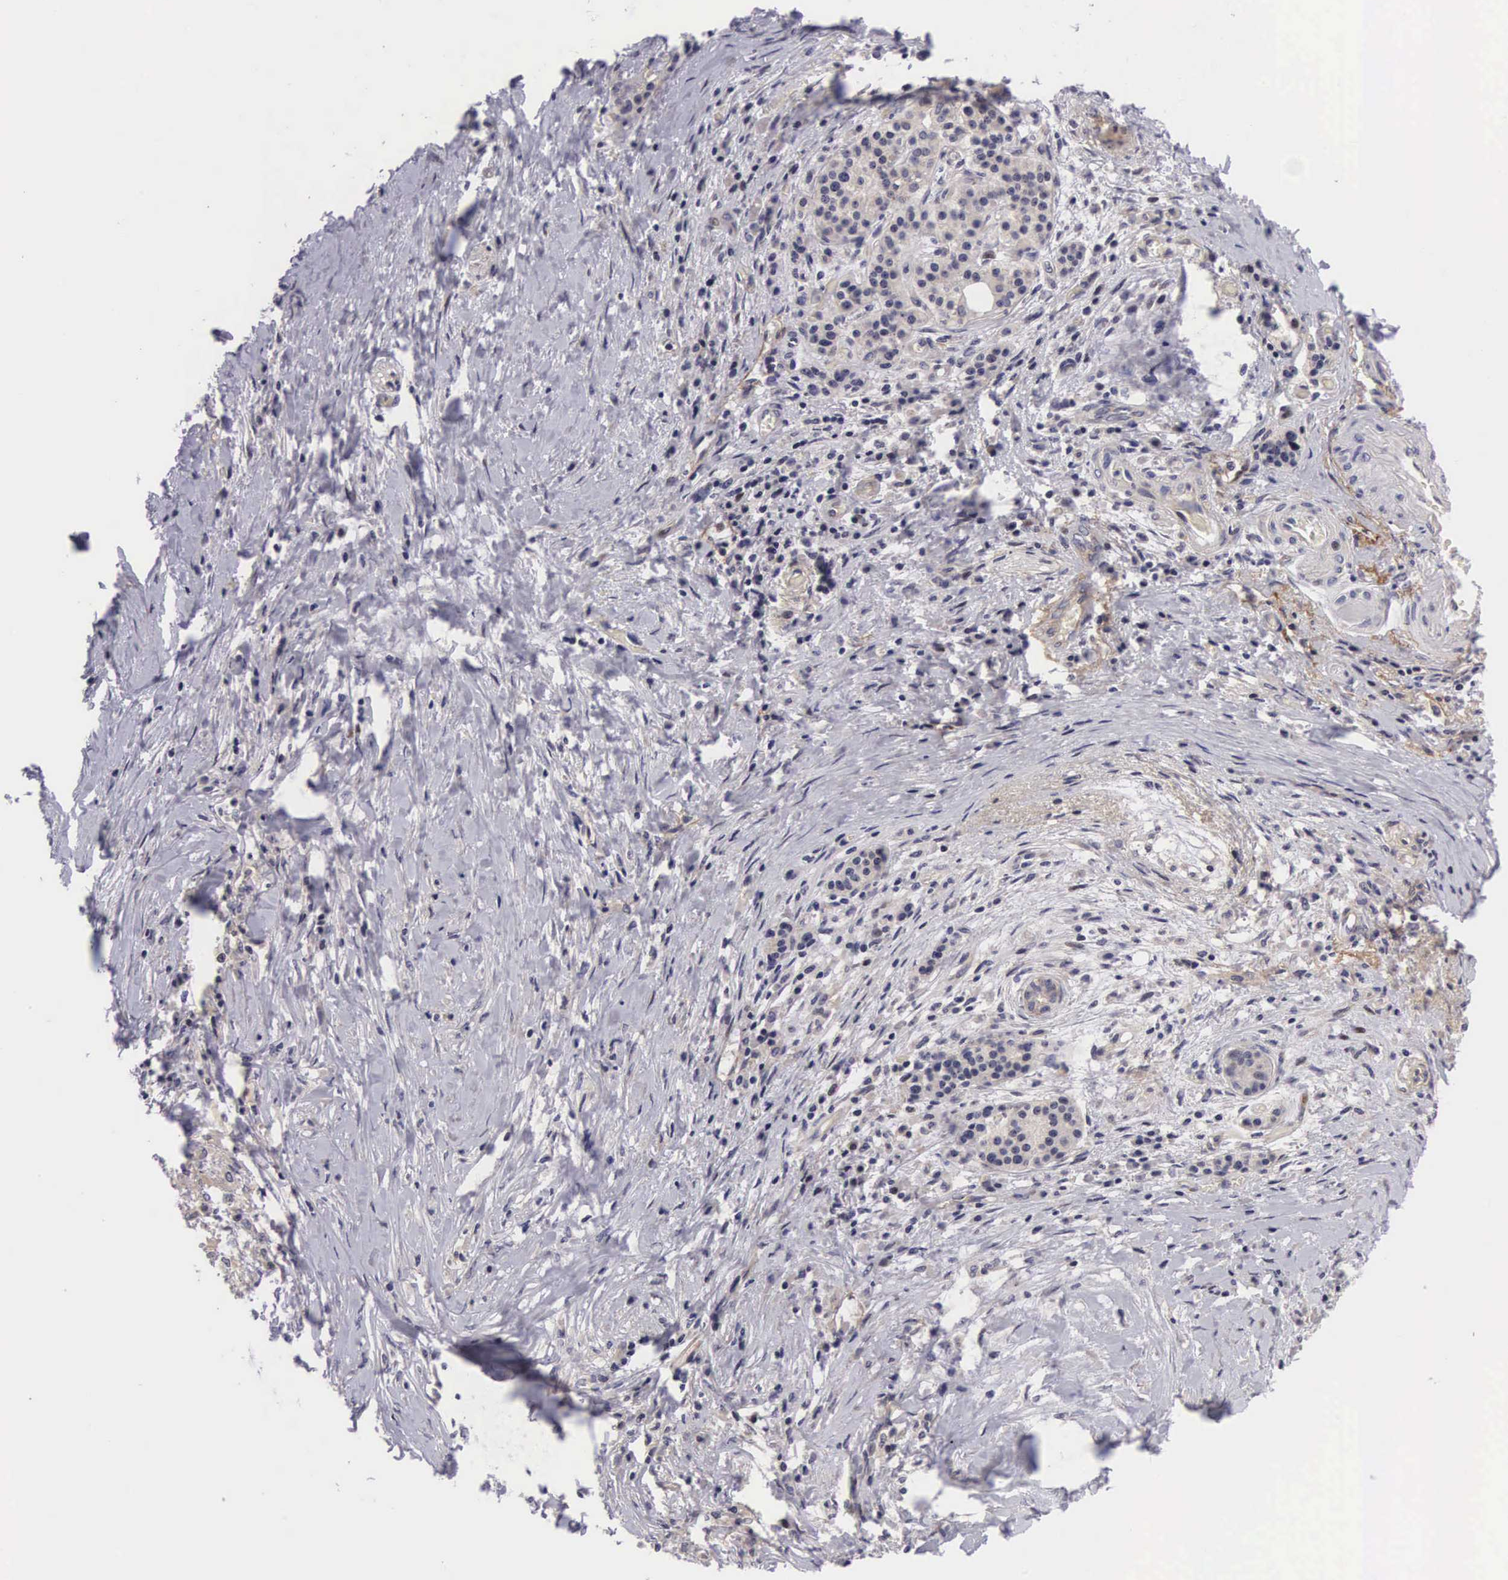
{"staining": {"intensity": "negative", "quantity": "none", "location": "none"}, "tissue": "pancreatic cancer", "cell_type": "Tumor cells", "image_type": "cancer", "snomed": [{"axis": "morphology", "description": "Adenocarcinoma, NOS"}, {"axis": "topography", "description": "Pancreas"}], "caption": "Immunohistochemistry micrograph of neoplastic tissue: pancreatic adenocarcinoma stained with DAB (3,3'-diaminobenzidine) displays no significant protein staining in tumor cells.", "gene": "EMID1", "patient": {"sex": "female", "age": 64}}